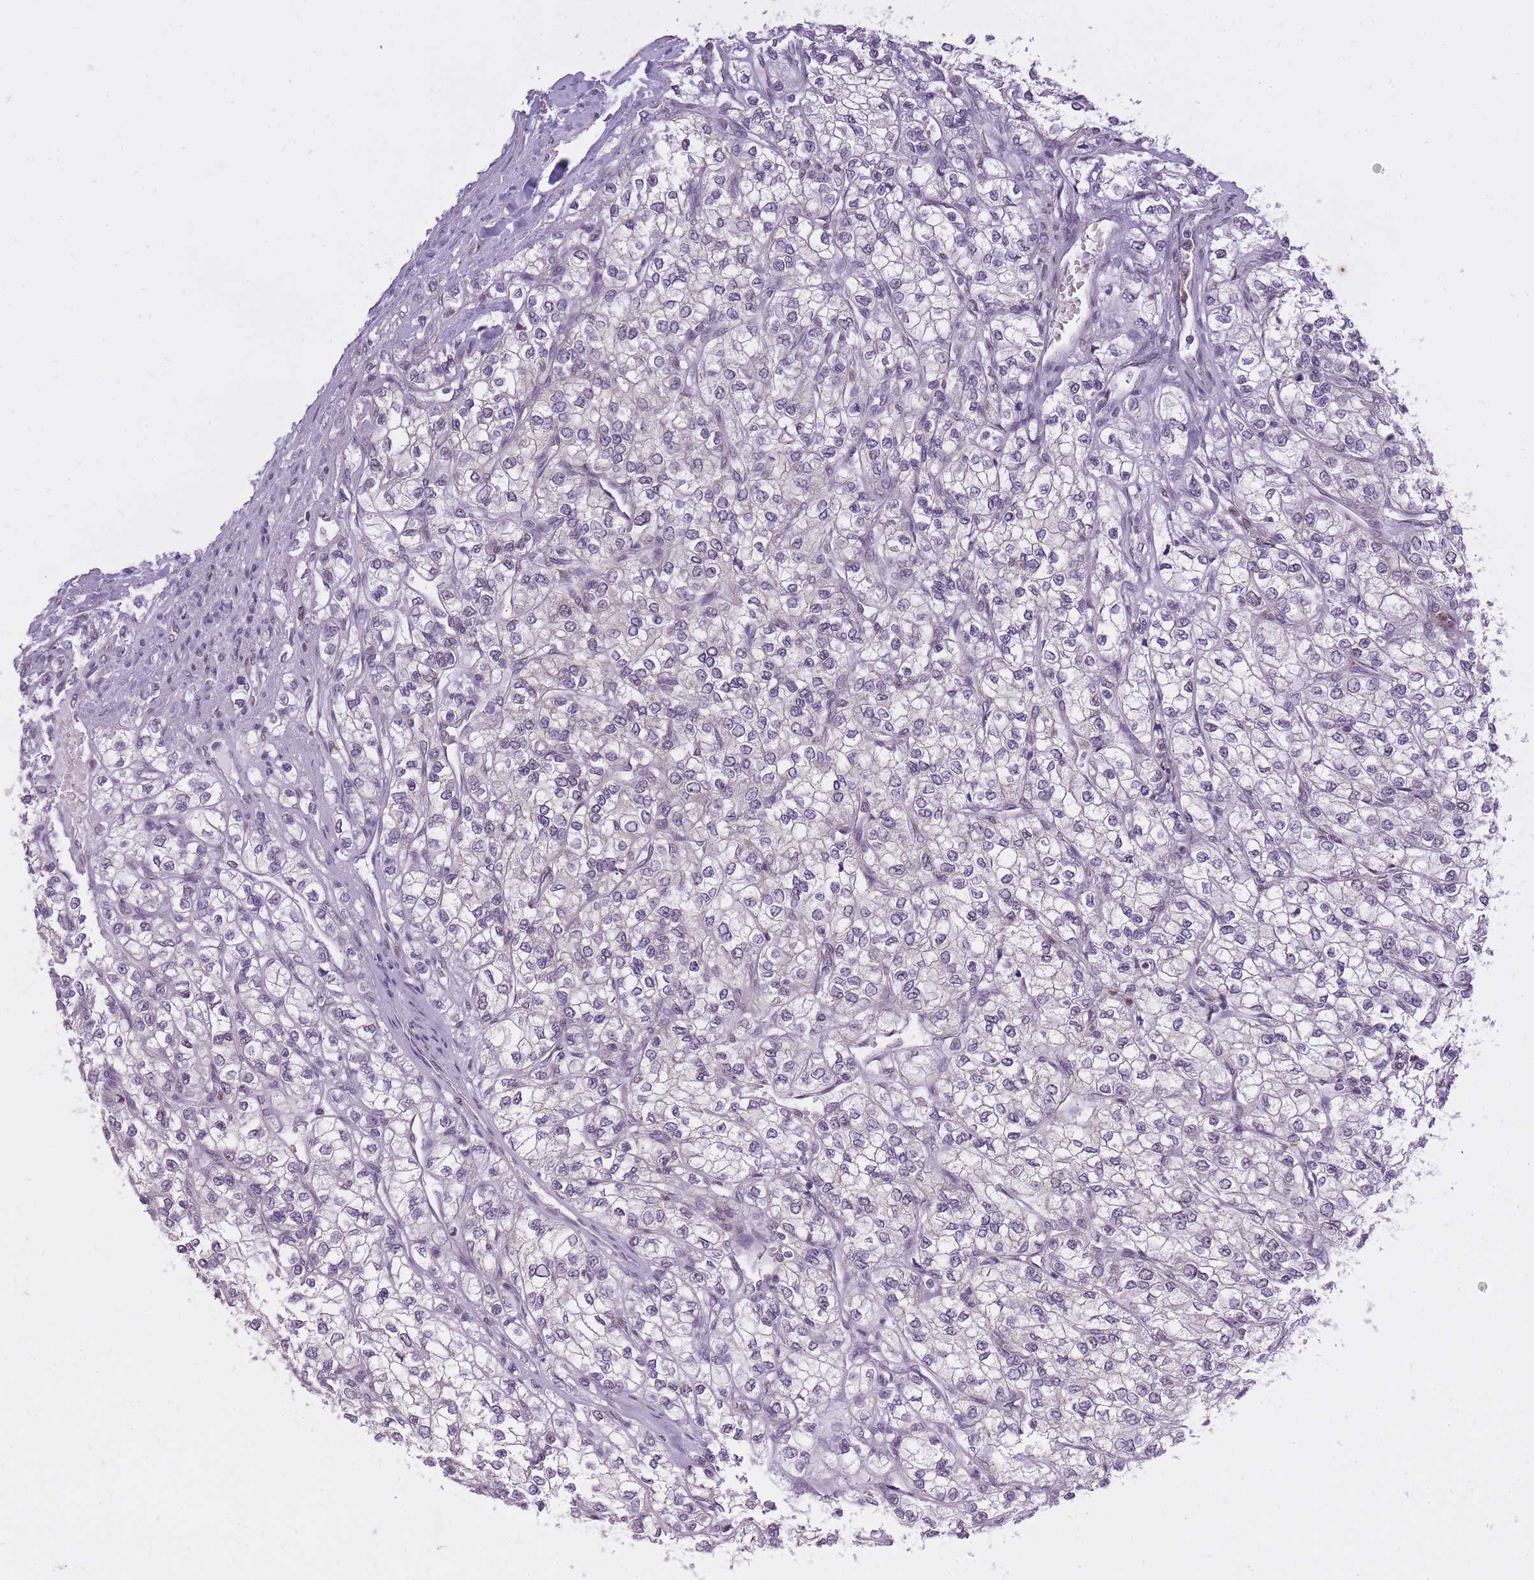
{"staining": {"intensity": "negative", "quantity": "none", "location": "none"}, "tissue": "renal cancer", "cell_type": "Tumor cells", "image_type": "cancer", "snomed": [{"axis": "morphology", "description": "Adenocarcinoma, NOS"}, {"axis": "topography", "description": "Kidney"}], "caption": "IHC histopathology image of human renal cancer (adenocarcinoma) stained for a protein (brown), which demonstrates no staining in tumor cells.", "gene": "TIGD1", "patient": {"sex": "male", "age": 80}}